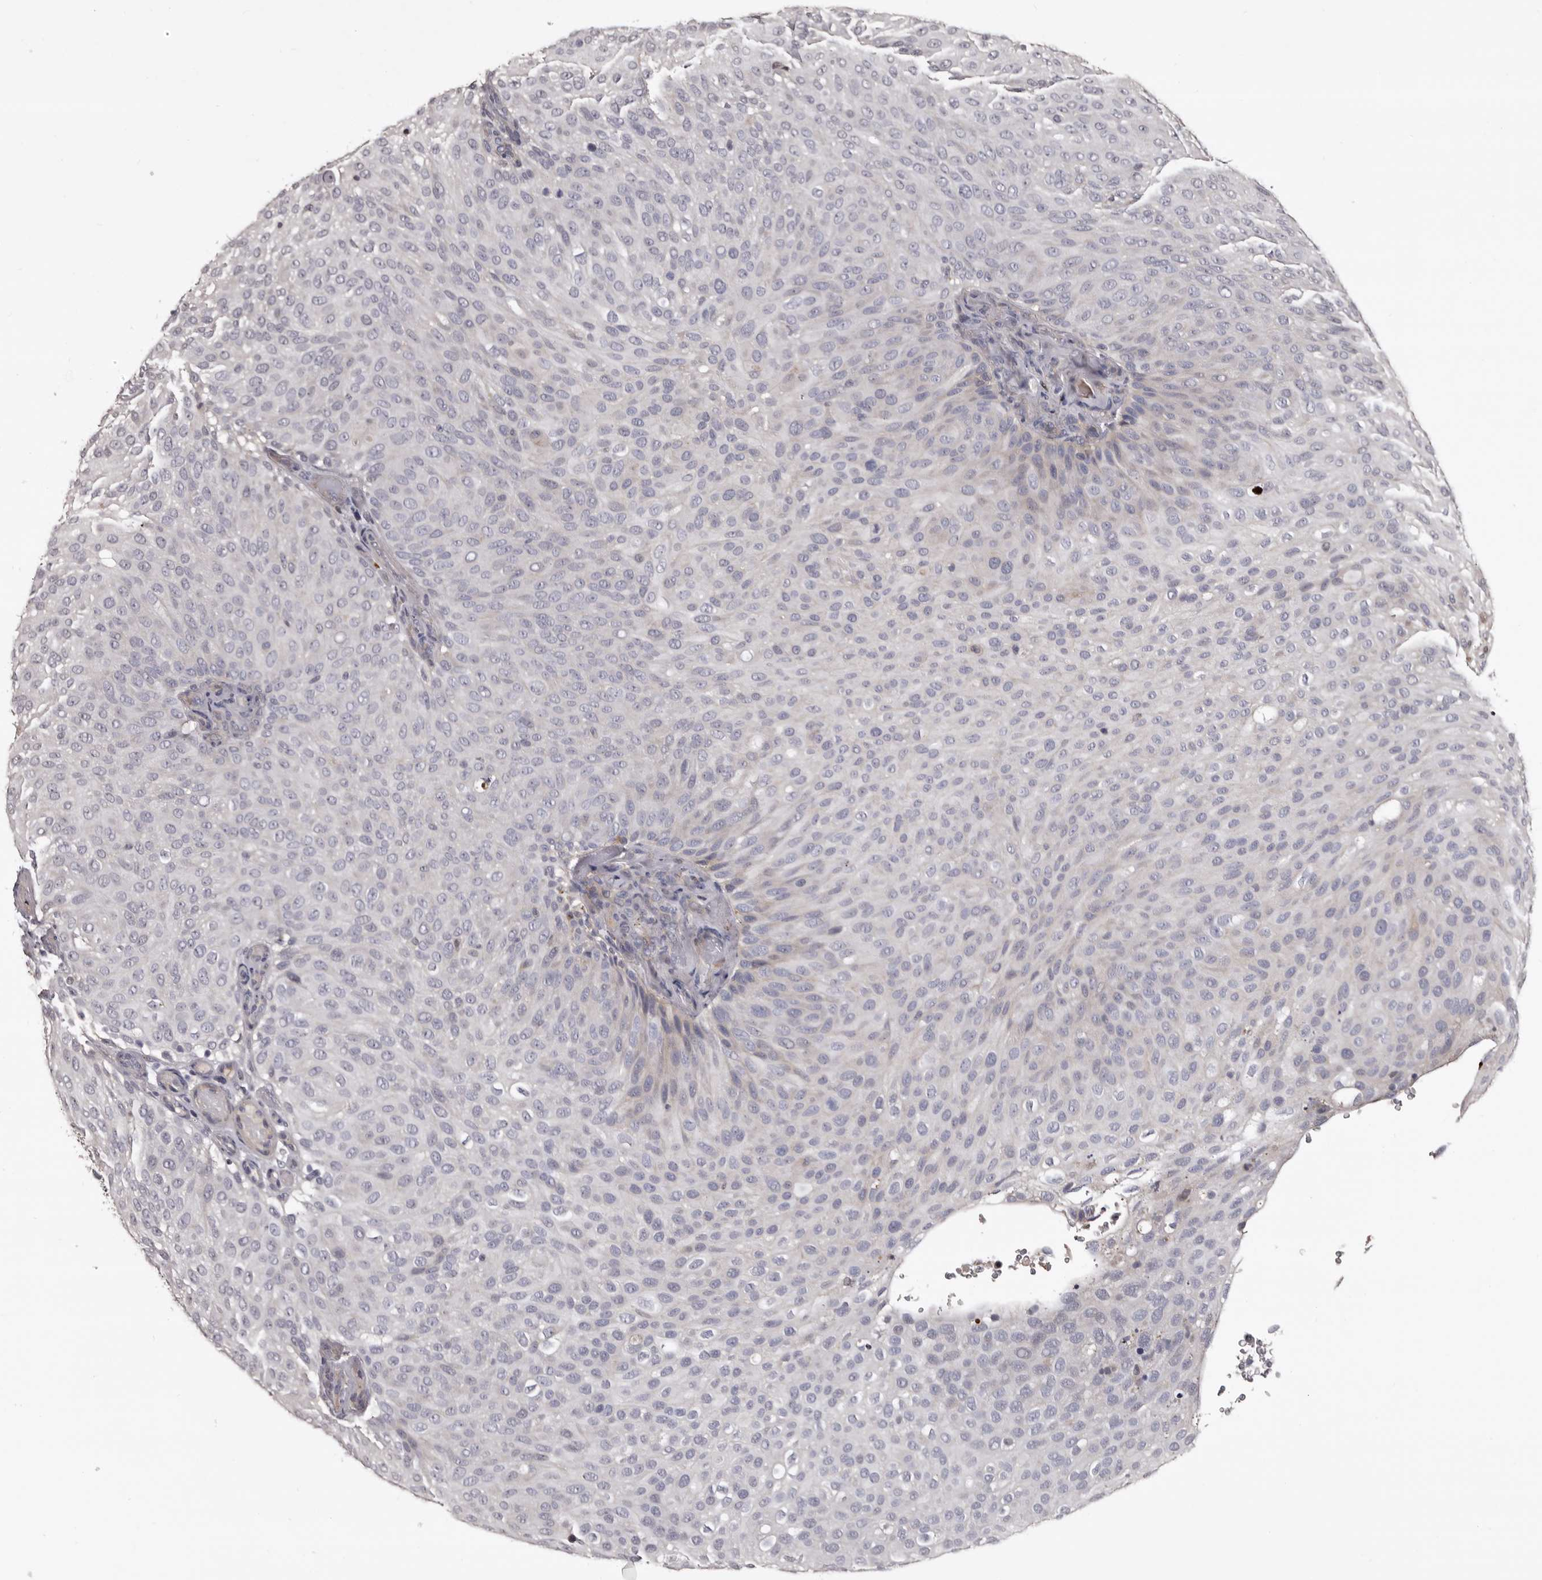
{"staining": {"intensity": "negative", "quantity": "none", "location": "none"}, "tissue": "urothelial cancer", "cell_type": "Tumor cells", "image_type": "cancer", "snomed": [{"axis": "morphology", "description": "Urothelial carcinoma, Low grade"}, {"axis": "topography", "description": "Urinary bladder"}], "caption": "Immunohistochemistry (IHC) photomicrograph of urothelial cancer stained for a protein (brown), which reveals no expression in tumor cells. (DAB immunohistochemistry (IHC) visualized using brightfield microscopy, high magnification).", "gene": "SLC10A4", "patient": {"sex": "male", "age": 78}}